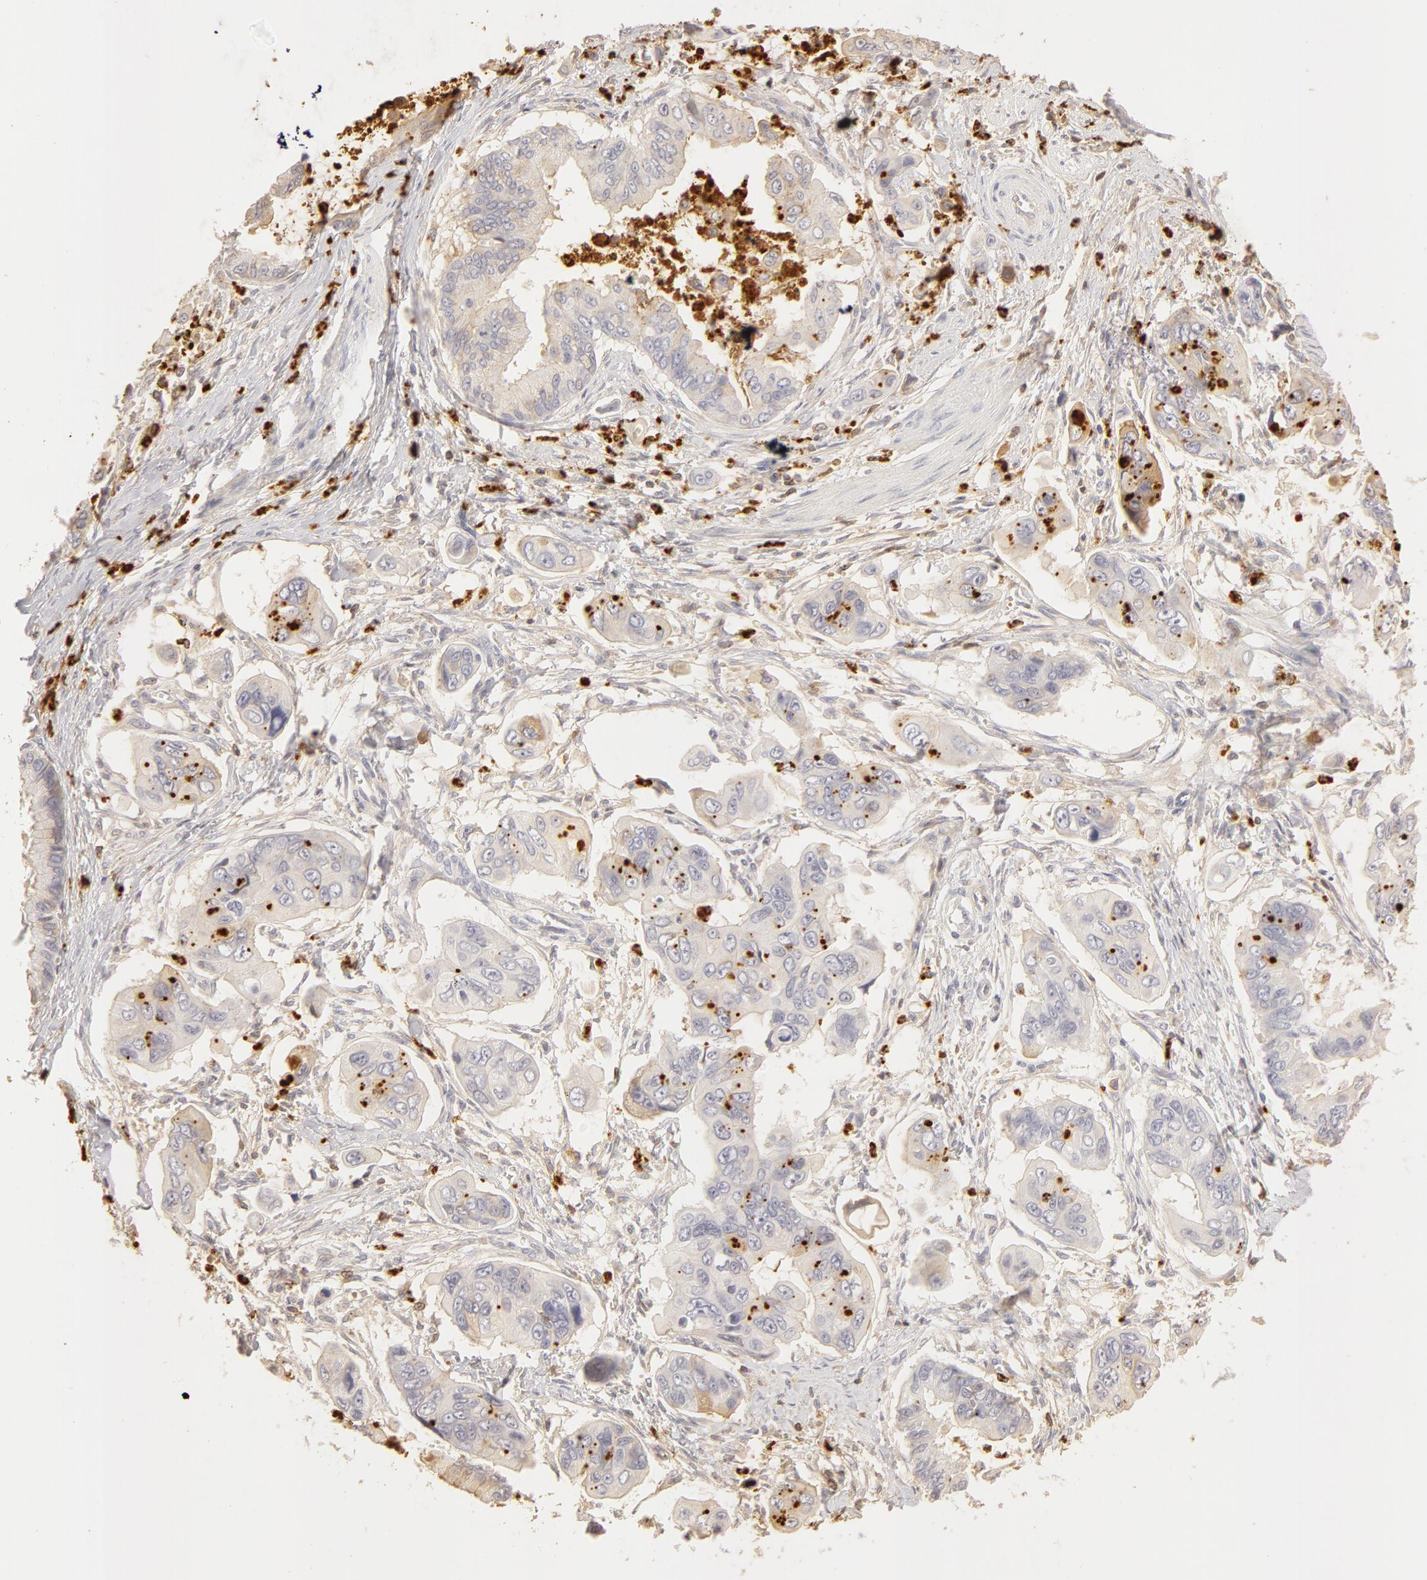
{"staining": {"intensity": "negative", "quantity": "none", "location": "none"}, "tissue": "stomach cancer", "cell_type": "Tumor cells", "image_type": "cancer", "snomed": [{"axis": "morphology", "description": "Adenocarcinoma, NOS"}, {"axis": "topography", "description": "Stomach, upper"}], "caption": "IHC image of neoplastic tissue: human stomach cancer (adenocarcinoma) stained with DAB (3,3'-diaminobenzidine) reveals no significant protein positivity in tumor cells.", "gene": "C1R", "patient": {"sex": "male", "age": 80}}